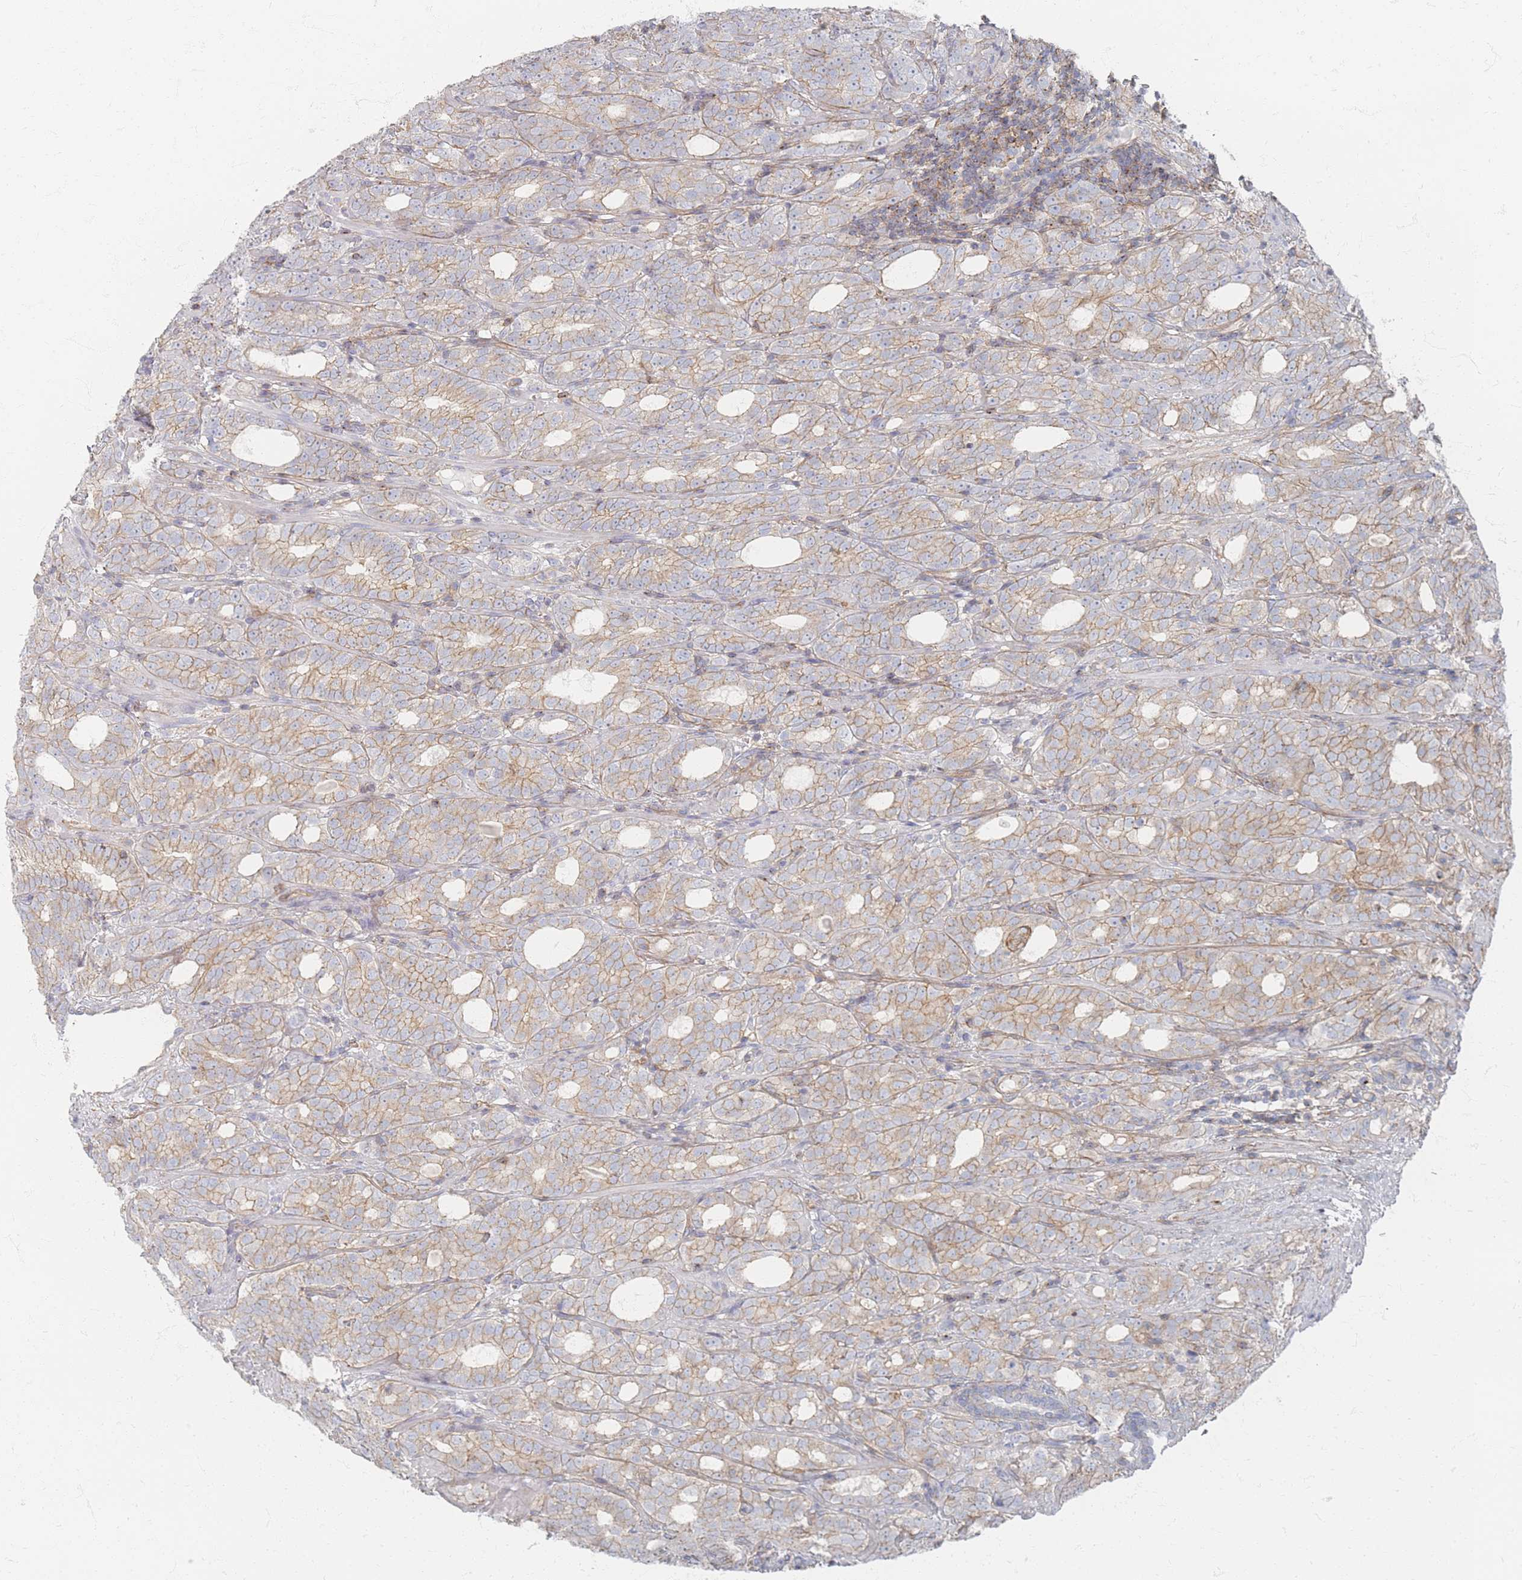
{"staining": {"intensity": "weak", "quantity": ">75%", "location": "cytoplasmic/membranous"}, "tissue": "prostate cancer", "cell_type": "Tumor cells", "image_type": "cancer", "snomed": [{"axis": "morphology", "description": "Adenocarcinoma, High grade"}, {"axis": "topography", "description": "Prostate"}], "caption": "Approximately >75% of tumor cells in human prostate adenocarcinoma (high-grade) demonstrate weak cytoplasmic/membranous protein staining as visualized by brown immunohistochemical staining.", "gene": "GNB1", "patient": {"sex": "male", "age": 64}}